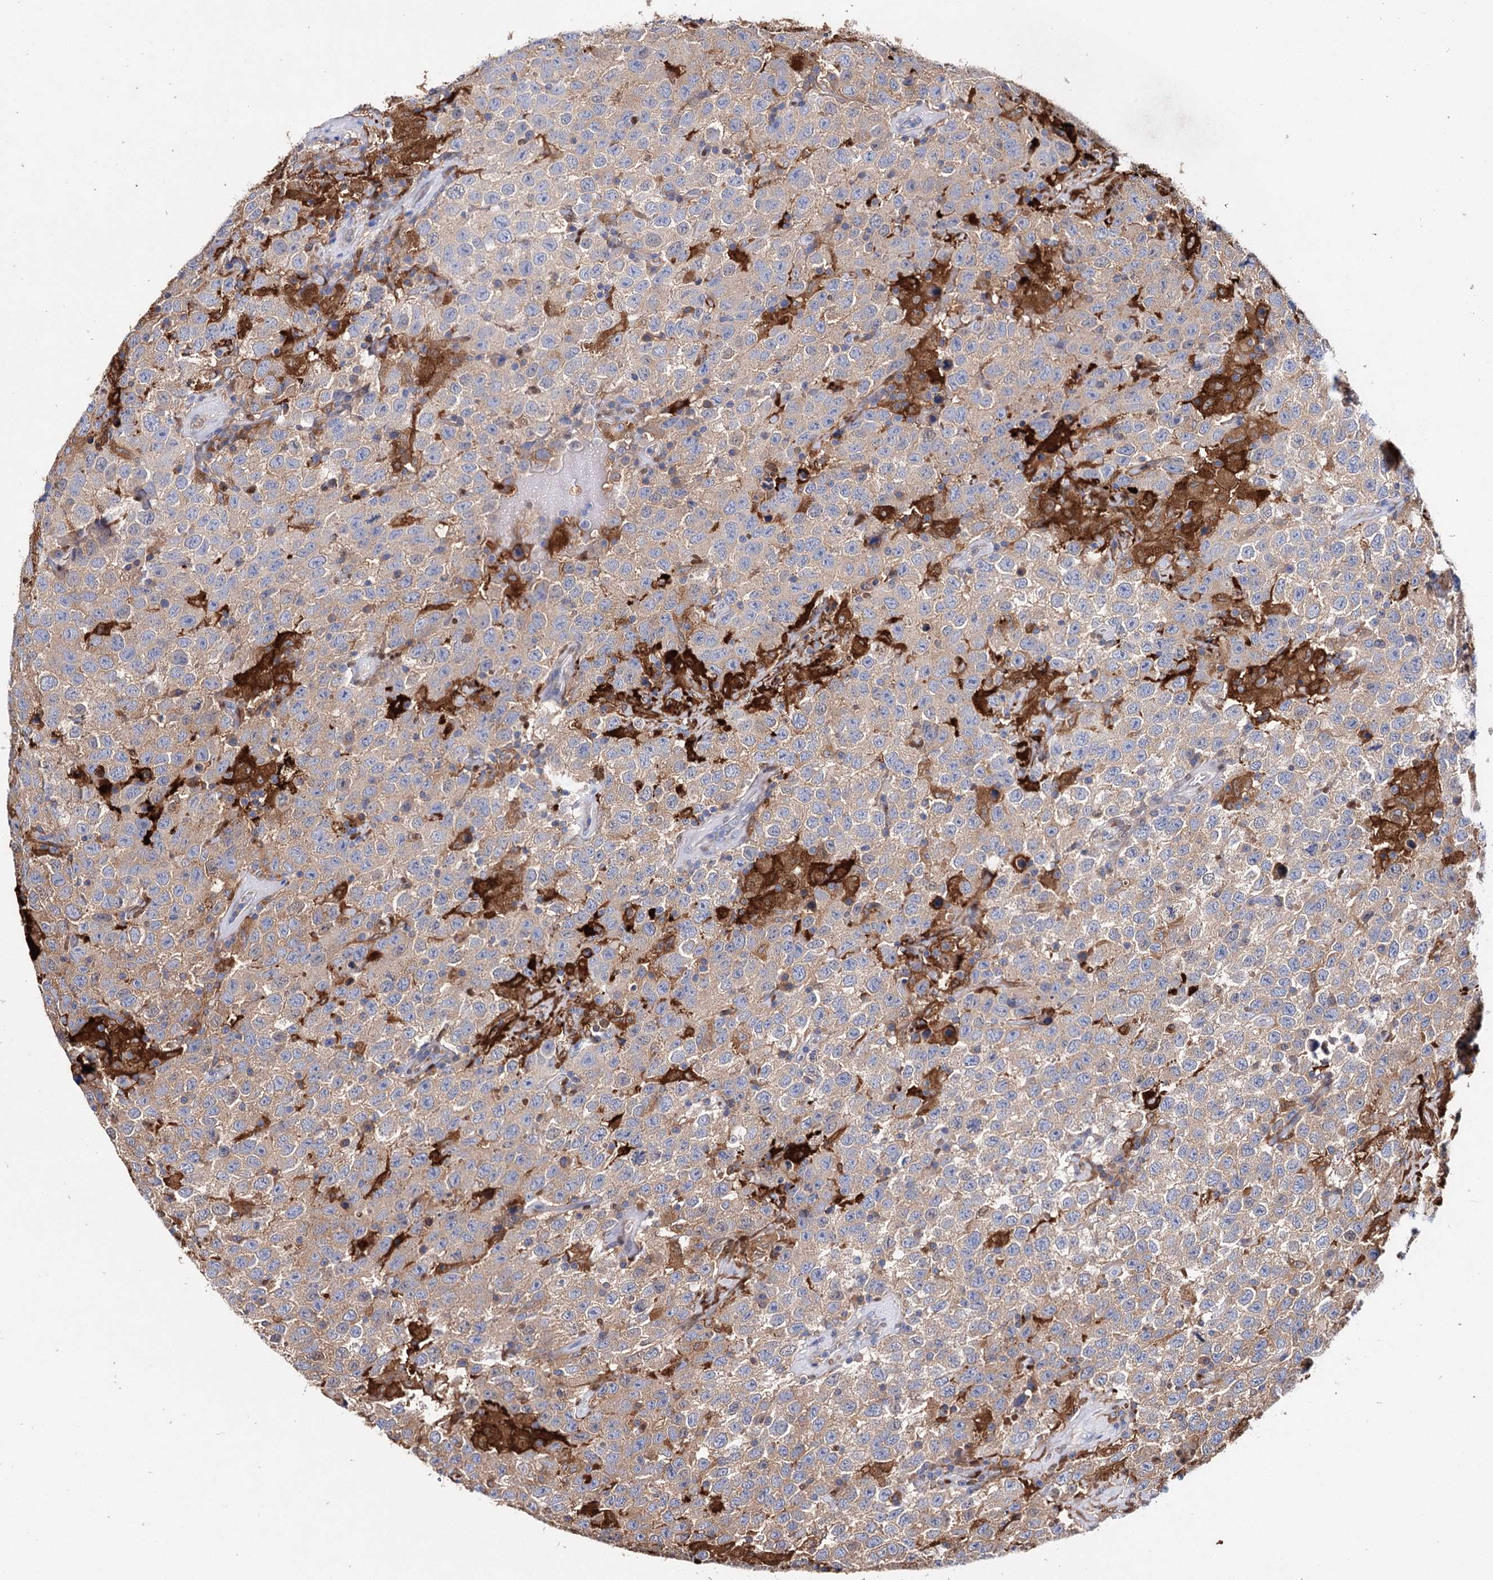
{"staining": {"intensity": "moderate", "quantity": "25%-75%", "location": "cytoplasmic/membranous"}, "tissue": "testis cancer", "cell_type": "Tumor cells", "image_type": "cancer", "snomed": [{"axis": "morphology", "description": "Seminoma, NOS"}, {"axis": "topography", "description": "Testis"}], "caption": "Tumor cells show moderate cytoplasmic/membranous positivity in about 25%-75% of cells in testis cancer. The staining is performed using DAB brown chromogen to label protein expression. The nuclei are counter-stained blue using hematoxylin.", "gene": "CFAP46", "patient": {"sex": "male", "age": 41}}